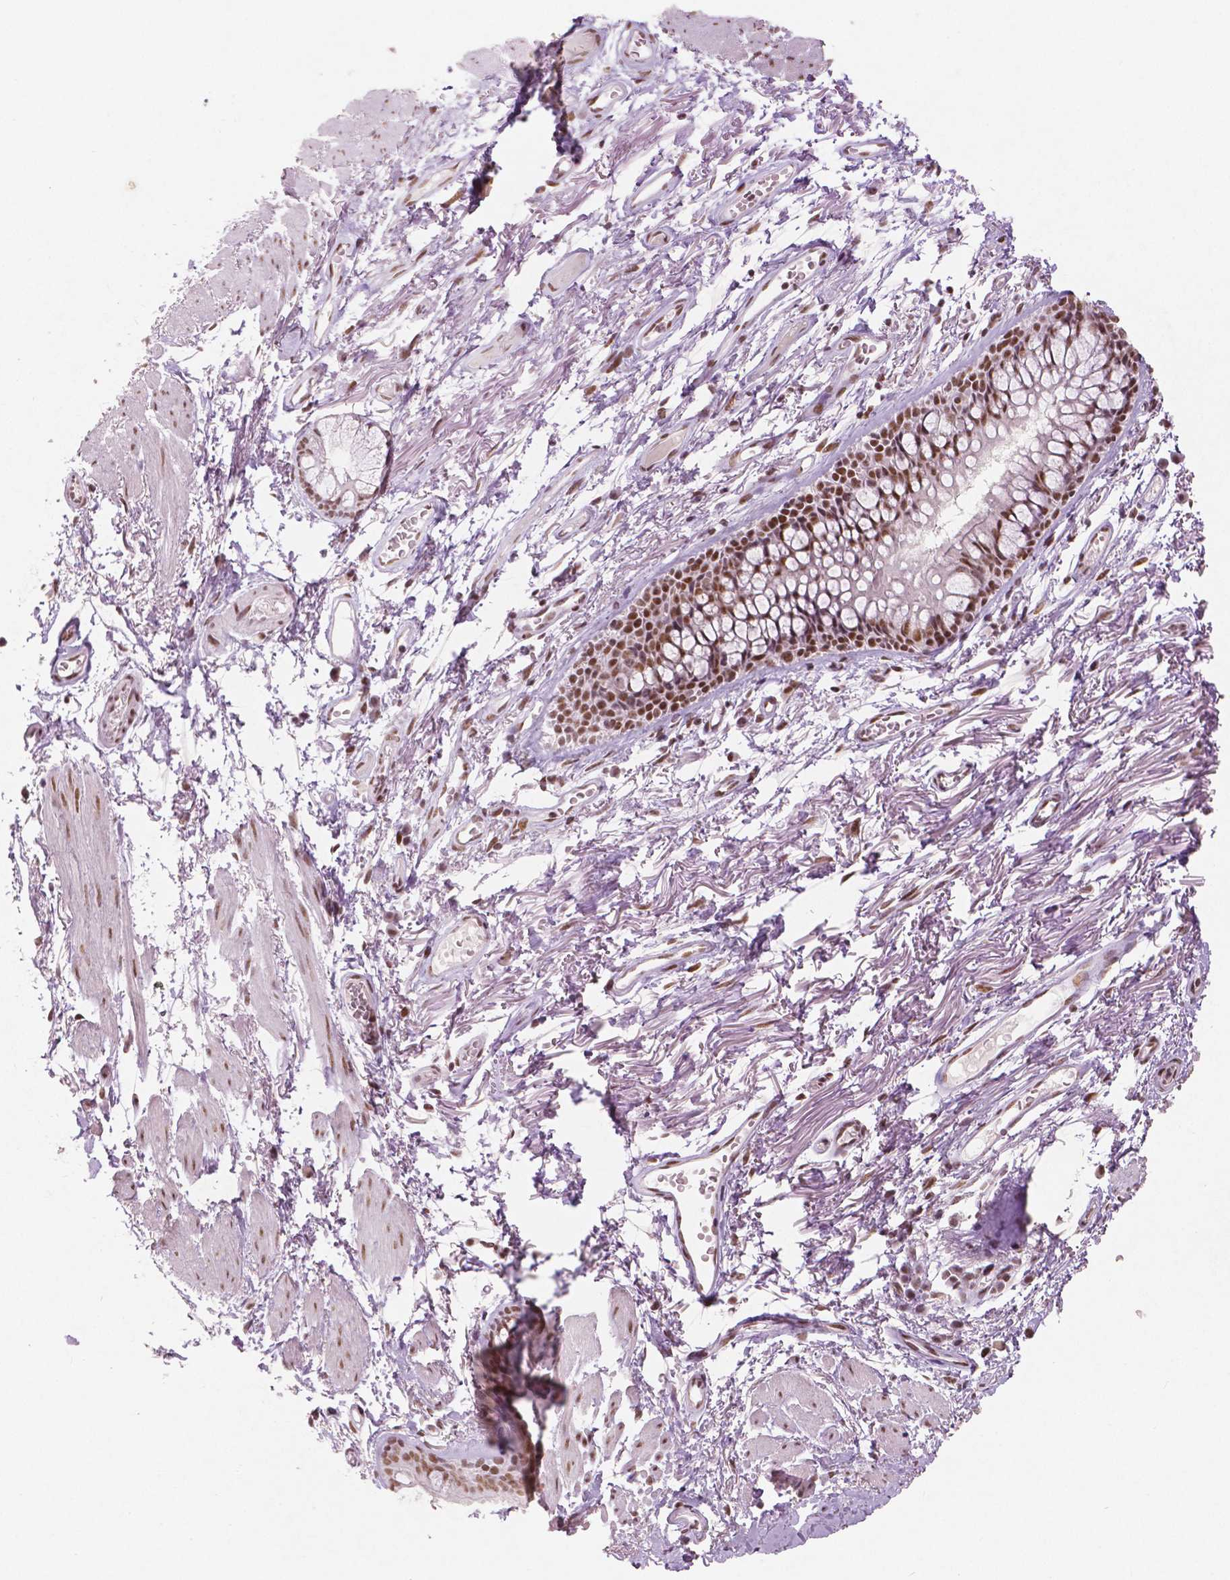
{"staining": {"intensity": "moderate", "quantity": ">75%", "location": "nuclear"}, "tissue": "soft tissue", "cell_type": "Fibroblasts", "image_type": "normal", "snomed": [{"axis": "morphology", "description": "Normal tissue, NOS"}, {"axis": "topography", "description": "Cartilage tissue"}, {"axis": "topography", "description": "Bronchus"}], "caption": "Brown immunohistochemical staining in normal soft tissue shows moderate nuclear staining in approximately >75% of fibroblasts. The staining was performed using DAB, with brown indicating positive protein expression. Nuclei are stained blue with hematoxylin.", "gene": "BRD4", "patient": {"sex": "female", "age": 79}}